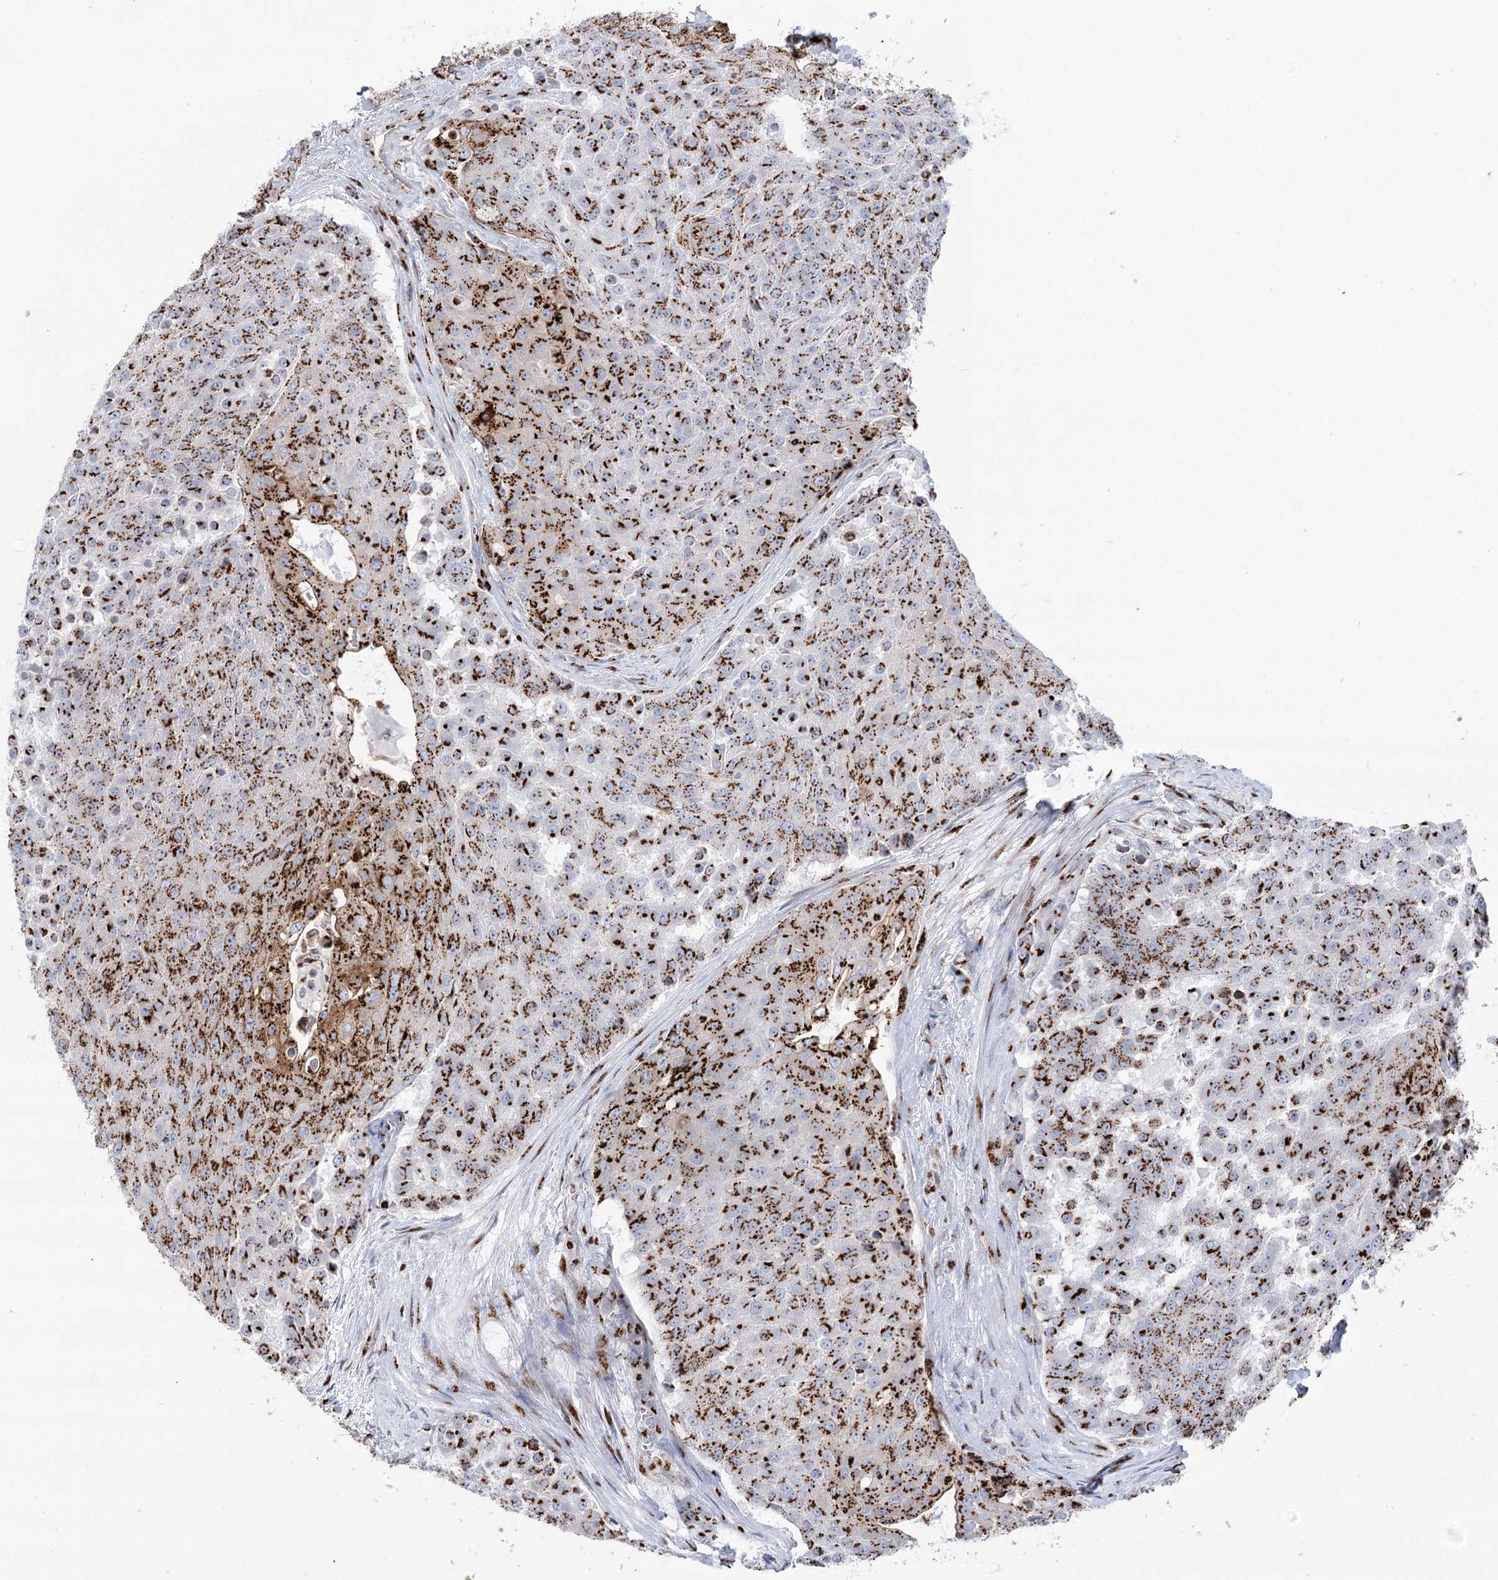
{"staining": {"intensity": "strong", "quantity": ">75%", "location": "cytoplasmic/membranous"}, "tissue": "urothelial cancer", "cell_type": "Tumor cells", "image_type": "cancer", "snomed": [{"axis": "morphology", "description": "Urothelial carcinoma, High grade"}, {"axis": "topography", "description": "Urinary bladder"}], "caption": "Urothelial cancer was stained to show a protein in brown. There is high levels of strong cytoplasmic/membranous positivity in about >75% of tumor cells. Immunohistochemistry (ihc) stains the protein of interest in brown and the nuclei are stained blue.", "gene": "TMEM165", "patient": {"sex": "female", "age": 63}}